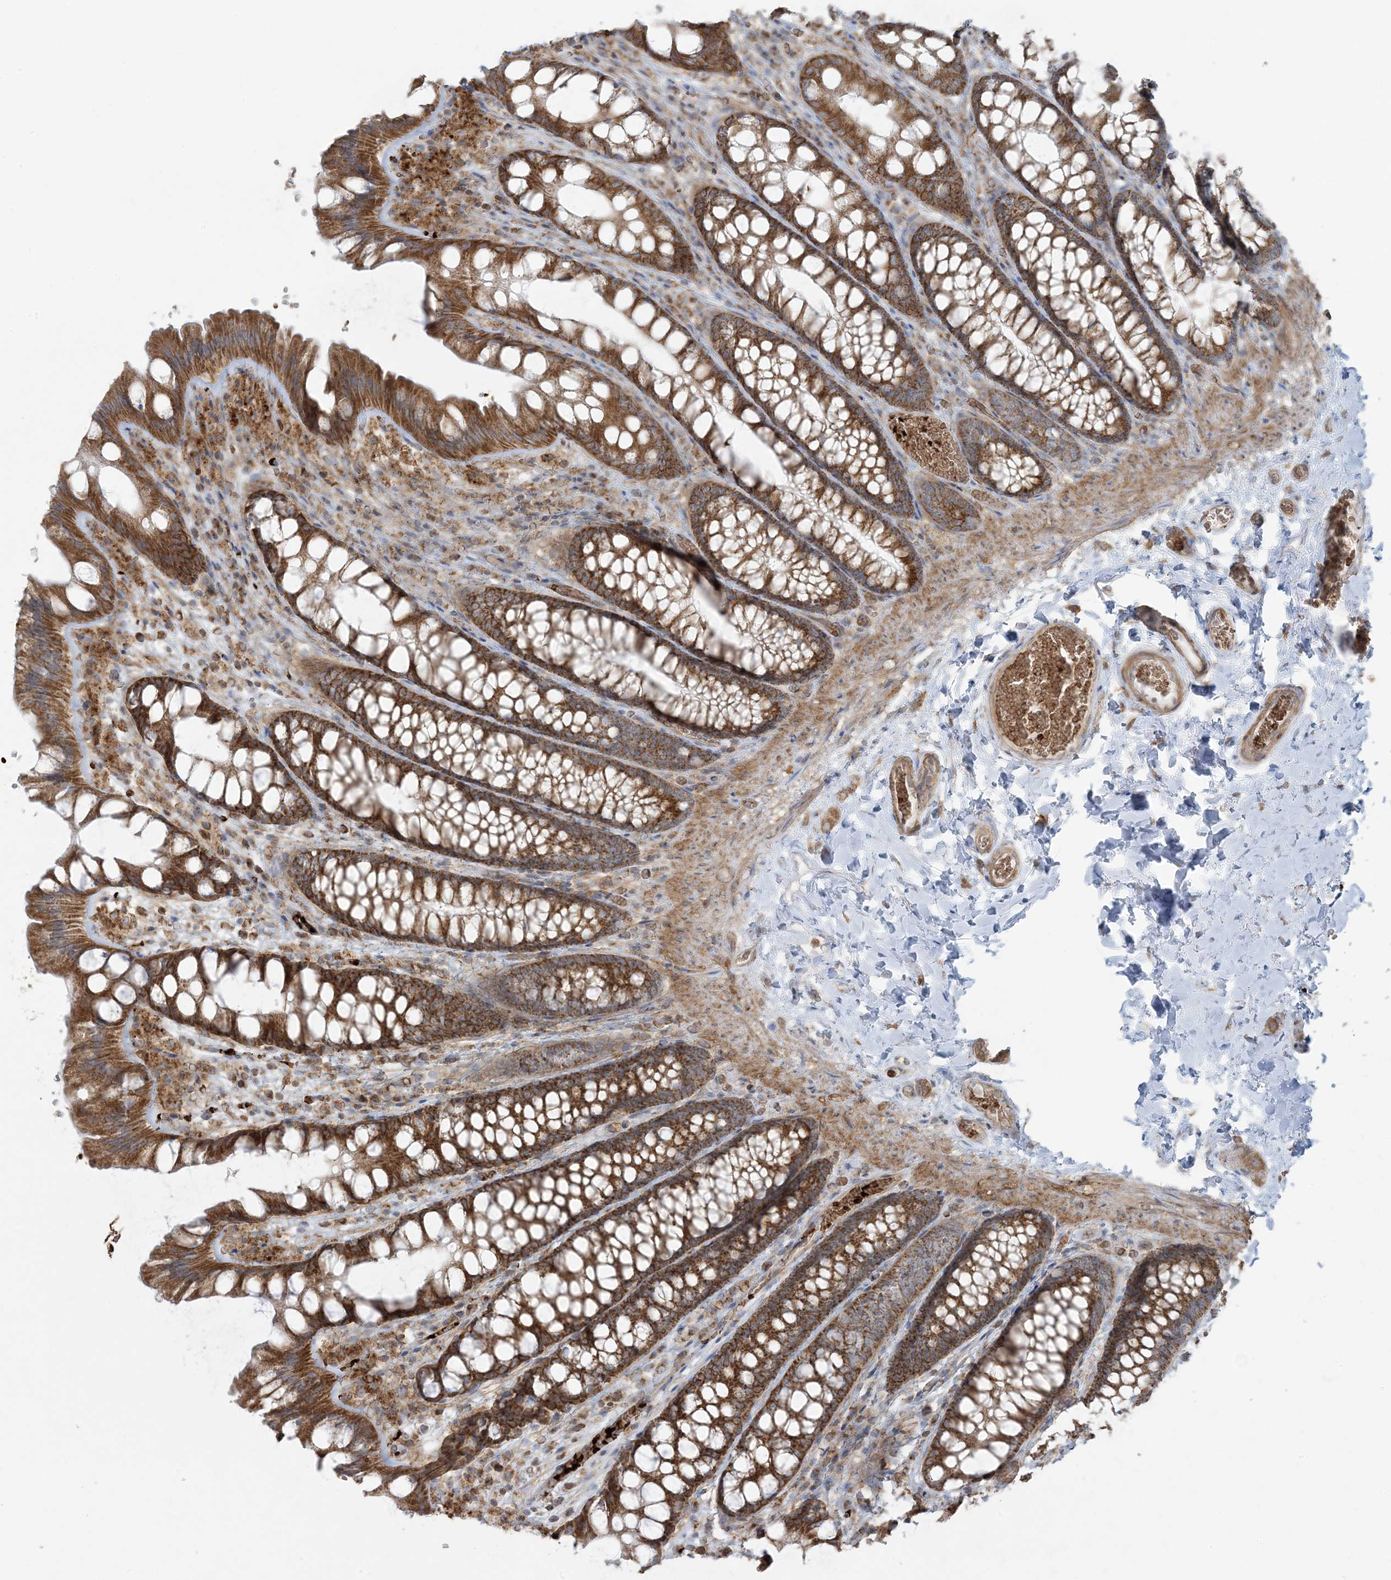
{"staining": {"intensity": "moderate", "quantity": ">75%", "location": "cytoplasmic/membranous"}, "tissue": "colon", "cell_type": "Endothelial cells", "image_type": "normal", "snomed": [{"axis": "morphology", "description": "Normal tissue, NOS"}, {"axis": "topography", "description": "Colon"}], "caption": "Moderate cytoplasmic/membranous protein staining is appreciated in approximately >75% of endothelial cells in colon.", "gene": "PIK3R4", "patient": {"sex": "male", "age": 47}}